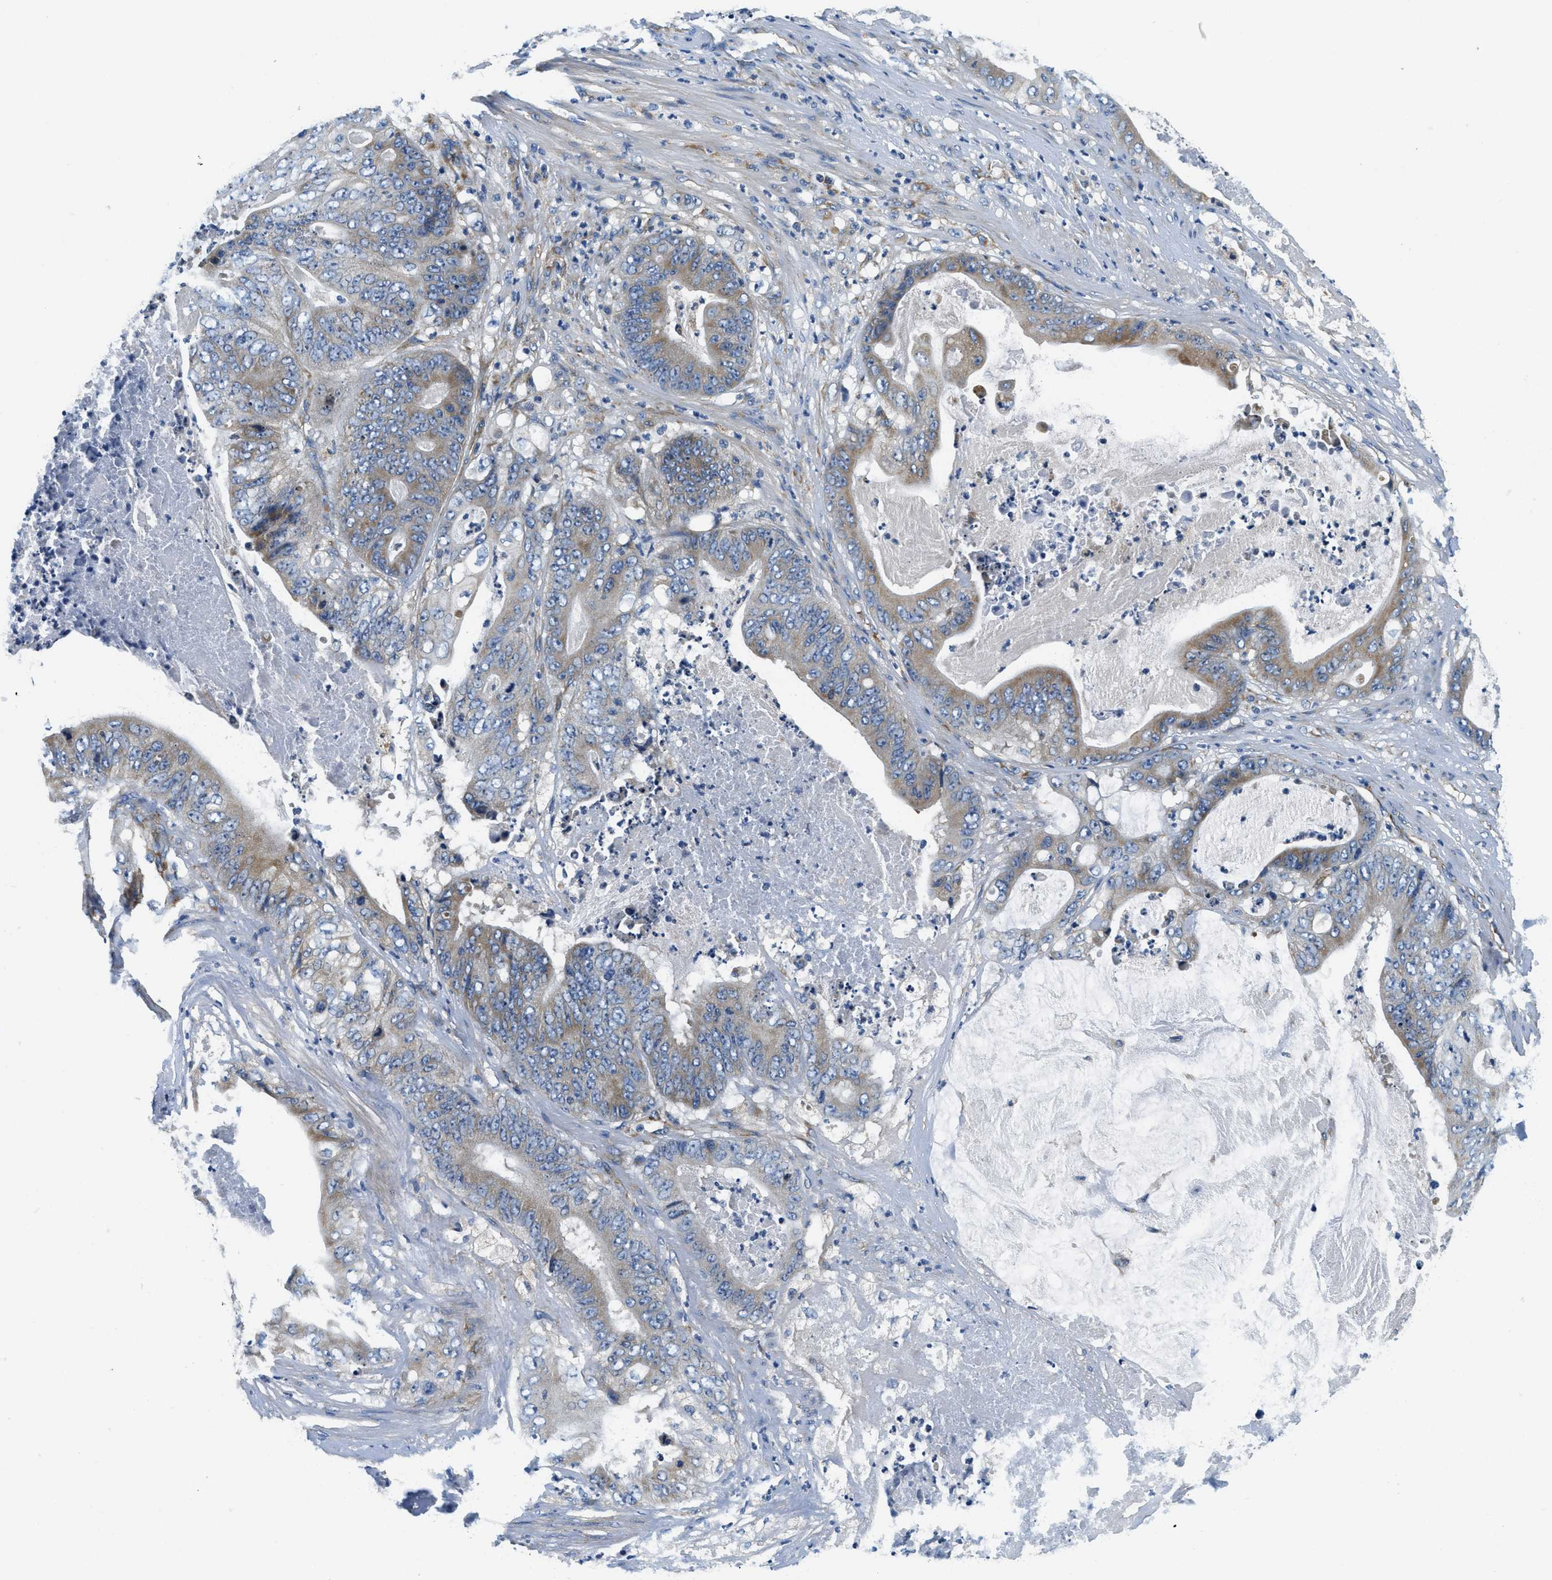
{"staining": {"intensity": "moderate", "quantity": "25%-75%", "location": "cytoplasmic/membranous"}, "tissue": "stomach cancer", "cell_type": "Tumor cells", "image_type": "cancer", "snomed": [{"axis": "morphology", "description": "Adenocarcinoma, NOS"}, {"axis": "topography", "description": "Stomach"}], "caption": "Protein staining reveals moderate cytoplasmic/membranous positivity in approximately 25%-75% of tumor cells in adenocarcinoma (stomach). (DAB (3,3'-diaminobenzidine) = brown stain, brightfield microscopy at high magnification).", "gene": "SAMD4B", "patient": {"sex": "female", "age": 73}}